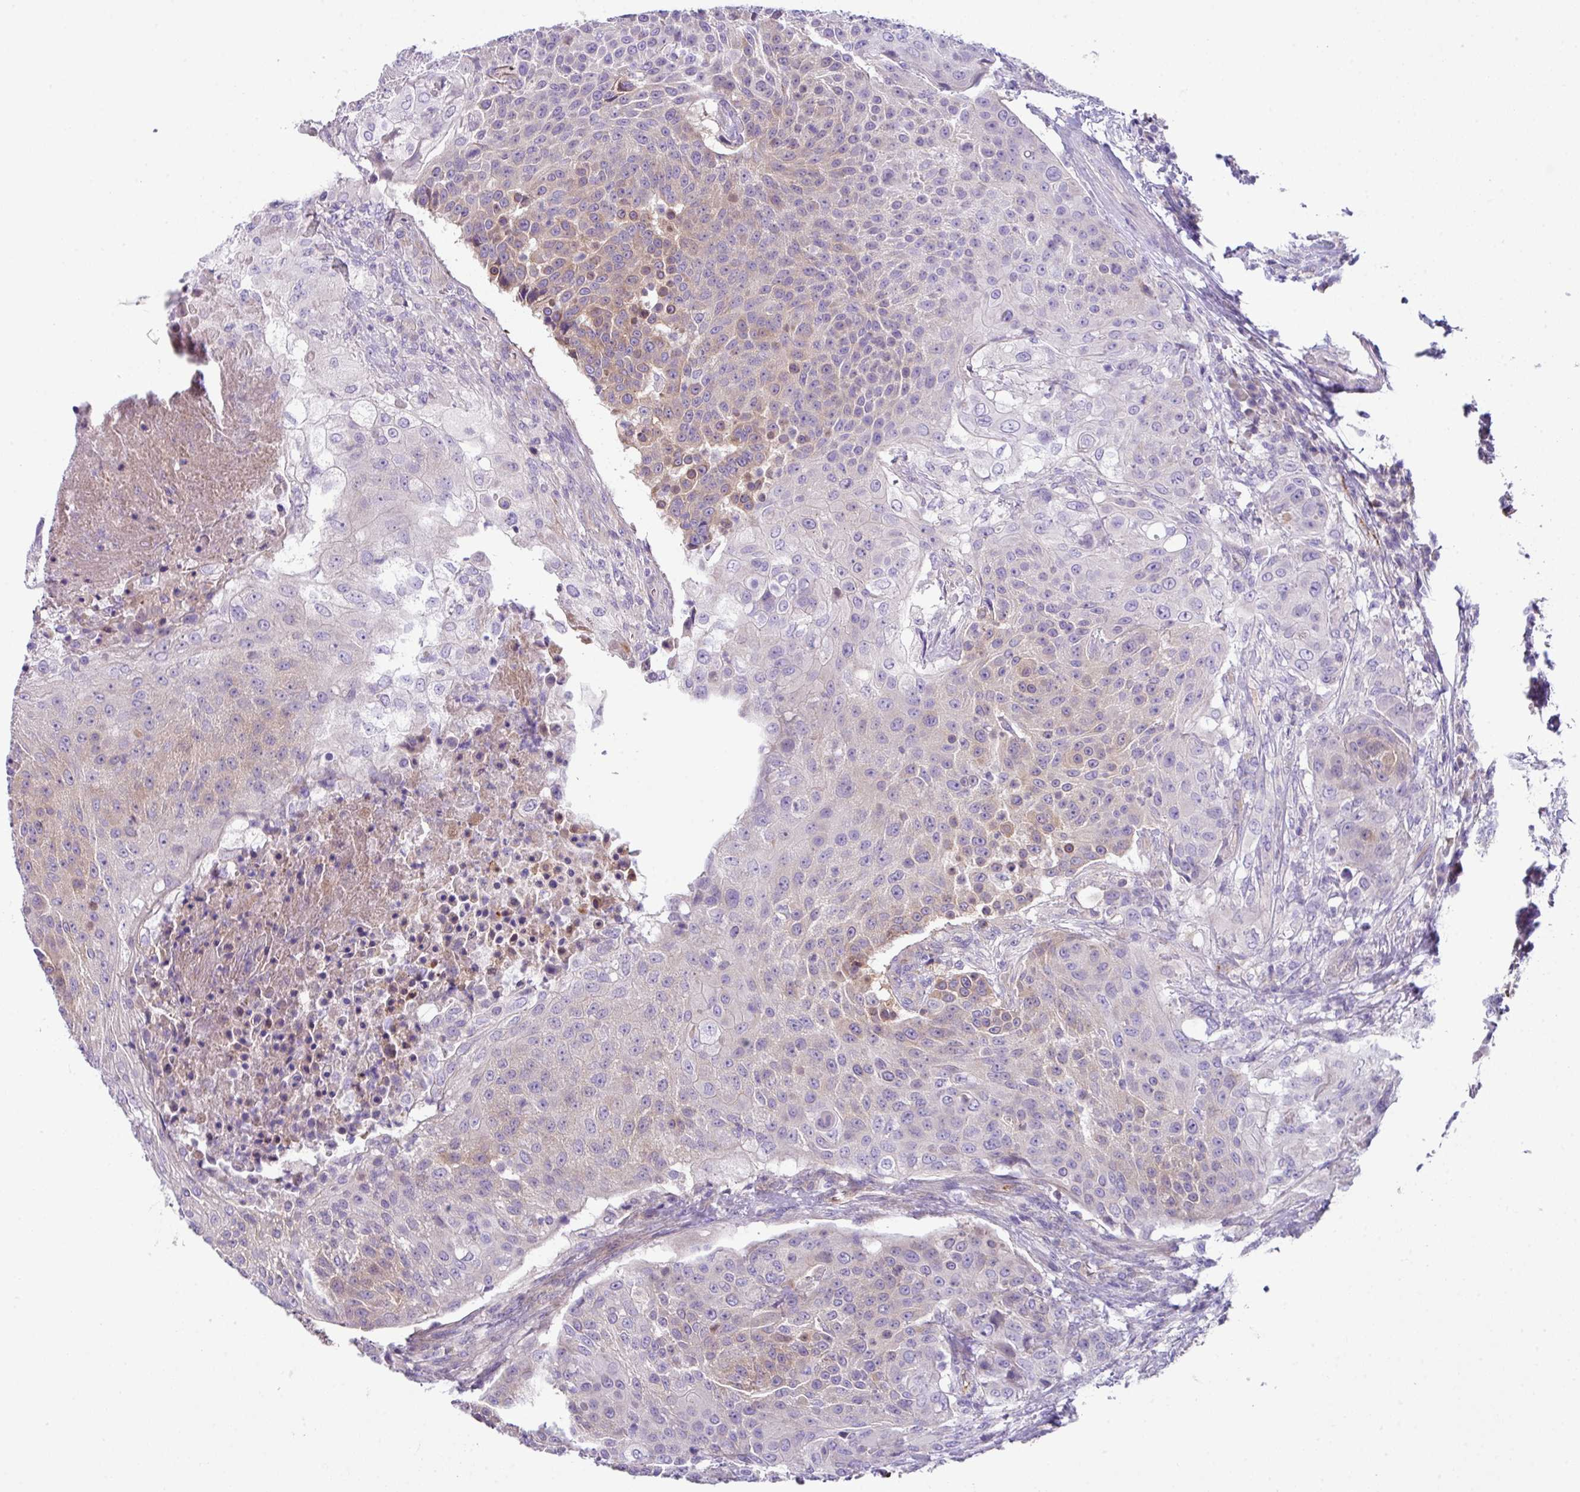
{"staining": {"intensity": "weak", "quantity": "<25%", "location": "cytoplasmic/membranous"}, "tissue": "urothelial cancer", "cell_type": "Tumor cells", "image_type": "cancer", "snomed": [{"axis": "morphology", "description": "Urothelial carcinoma, High grade"}, {"axis": "topography", "description": "Urinary bladder"}], "caption": "There is no significant staining in tumor cells of urothelial cancer.", "gene": "DNAL1", "patient": {"sex": "female", "age": 63}}